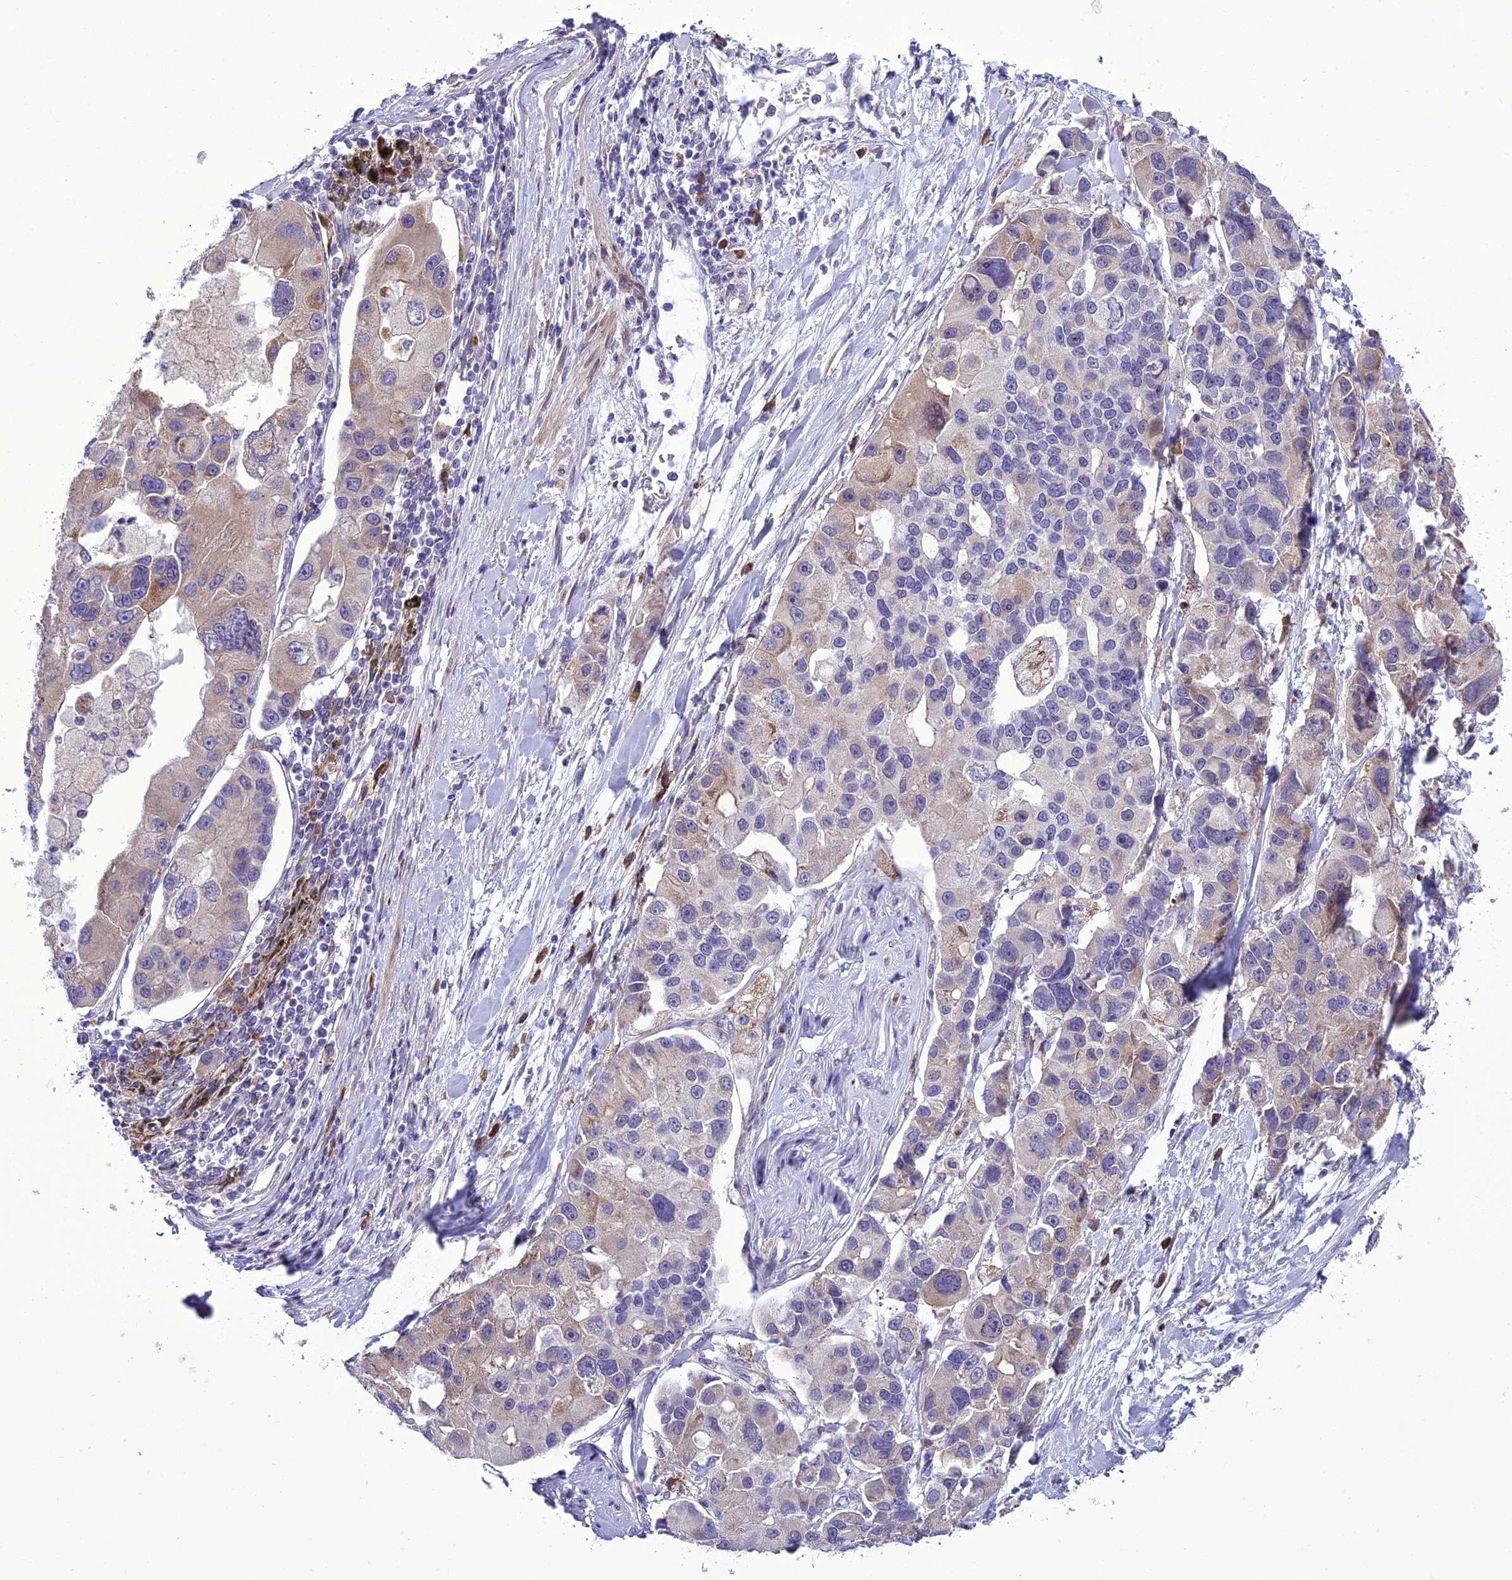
{"staining": {"intensity": "weak", "quantity": "25%-75%", "location": "cytoplasmic/membranous"}, "tissue": "lung cancer", "cell_type": "Tumor cells", "image_type": "cancer", "snomed": [{"axis": "morphology", "description": "Adenocarcinoma, NOS"}, {"axis": "topography", "description": "Lung"}], "caption": "Protein expression by immunohistochemistry exhibits weak cytoplasmic/membranous staining in approximately 25%-75% of tumor cells in lung cancer. (Brightfield microscopy of DAB IHC at high magnification).", "gene": "NEURL2", "patient": {"sex": "female", "age": 54}}